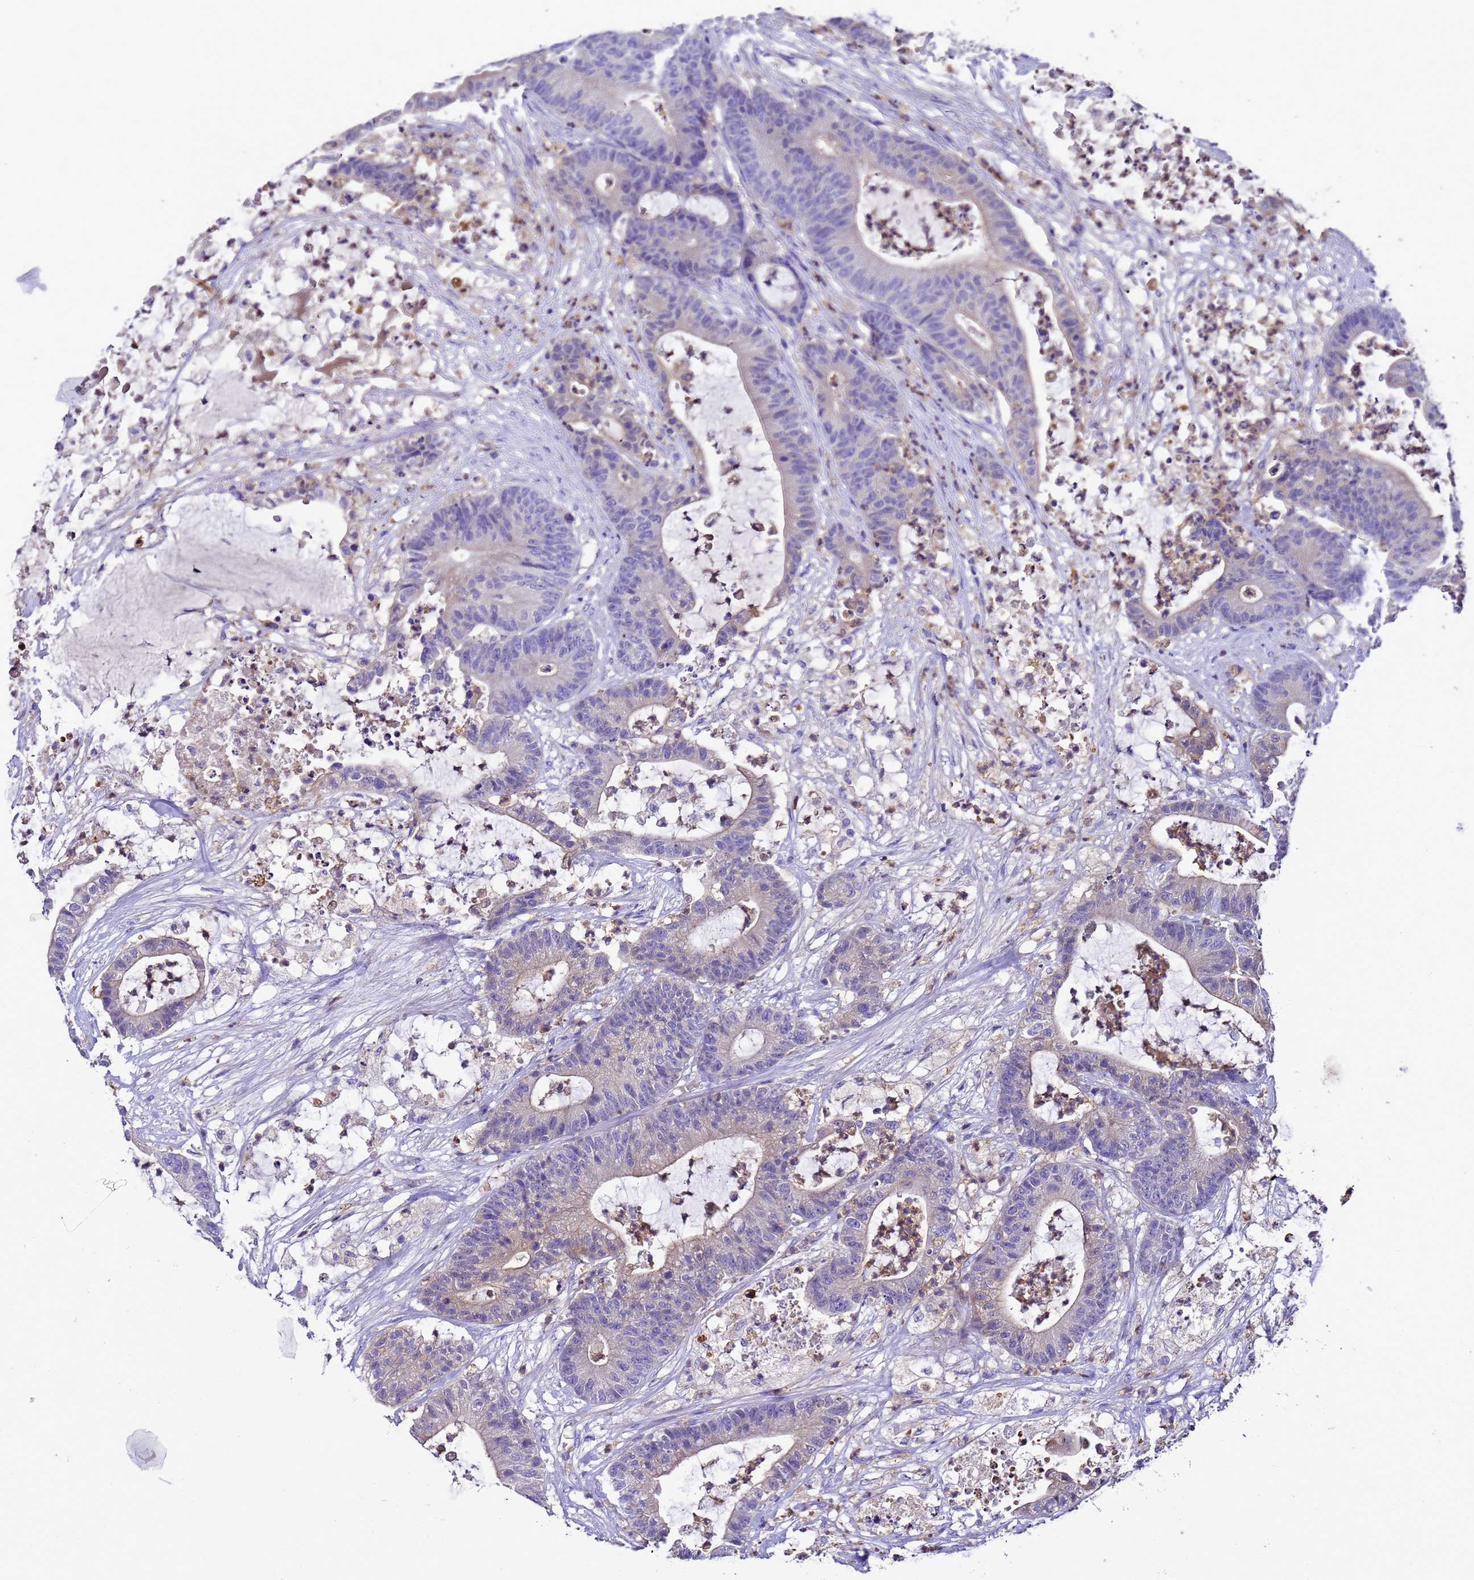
{"staining": {"intensity": "negative", "quantity": "none", "location": "none"}, "tissue": "colorectal cancer", "cell_type": "Tumor cells", "image_type": "cancer", "snomed": [{"axis": "morphology", "description": "Adenocarcinoma, NOS"}, {"axis": "topography", "description": "Colon"}], "caption": "Human colorectal cancer (adenocarcinoma) stained for a protein using IHC demonstrates no positivity in tumor cells.", "gene": "UGT2A1", "patient": {"sex": "female", "age": 84}}